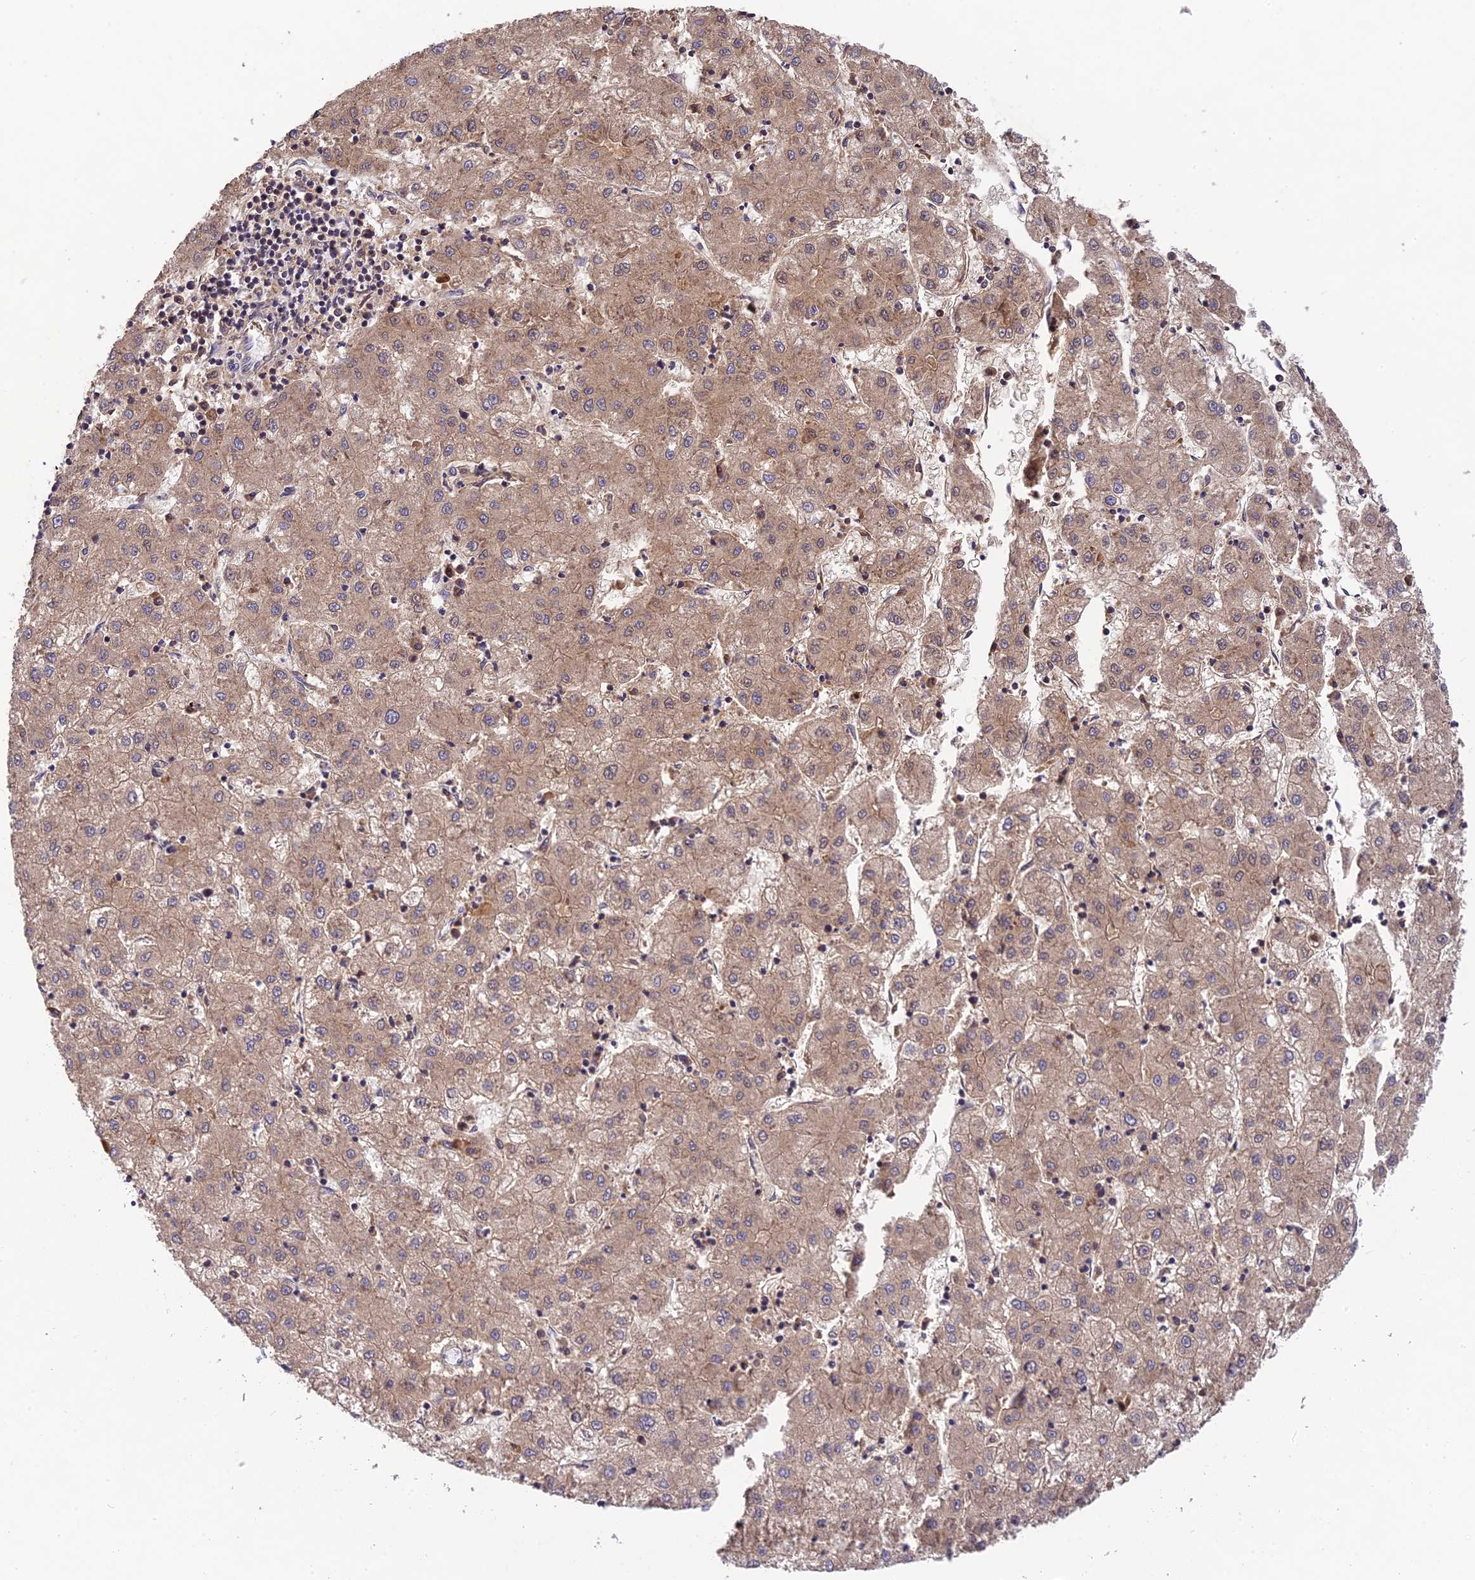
{"staining": {"intensity": "weak", "quantity": ">75%", "location": "cytoplasmic/membranous"}, "tissue": "liver cancer", "cell_type": "Tumor cells", "image_type": "cancer", "snomed": [{"axis": "morphology", "description": "Carcinoma, Hepatocellular, NOS"}, {"axis": "topography", "description": "Liver"}], "caption": "Immunohistochemical staining of human hepatocellular carcinoma (liver) reveals low levels of weak cytoplasmic/membranous positivity in about >75% of tumor cells.", "gene": "DENND5B", "patient": {"sex": "male", "age": 72}}